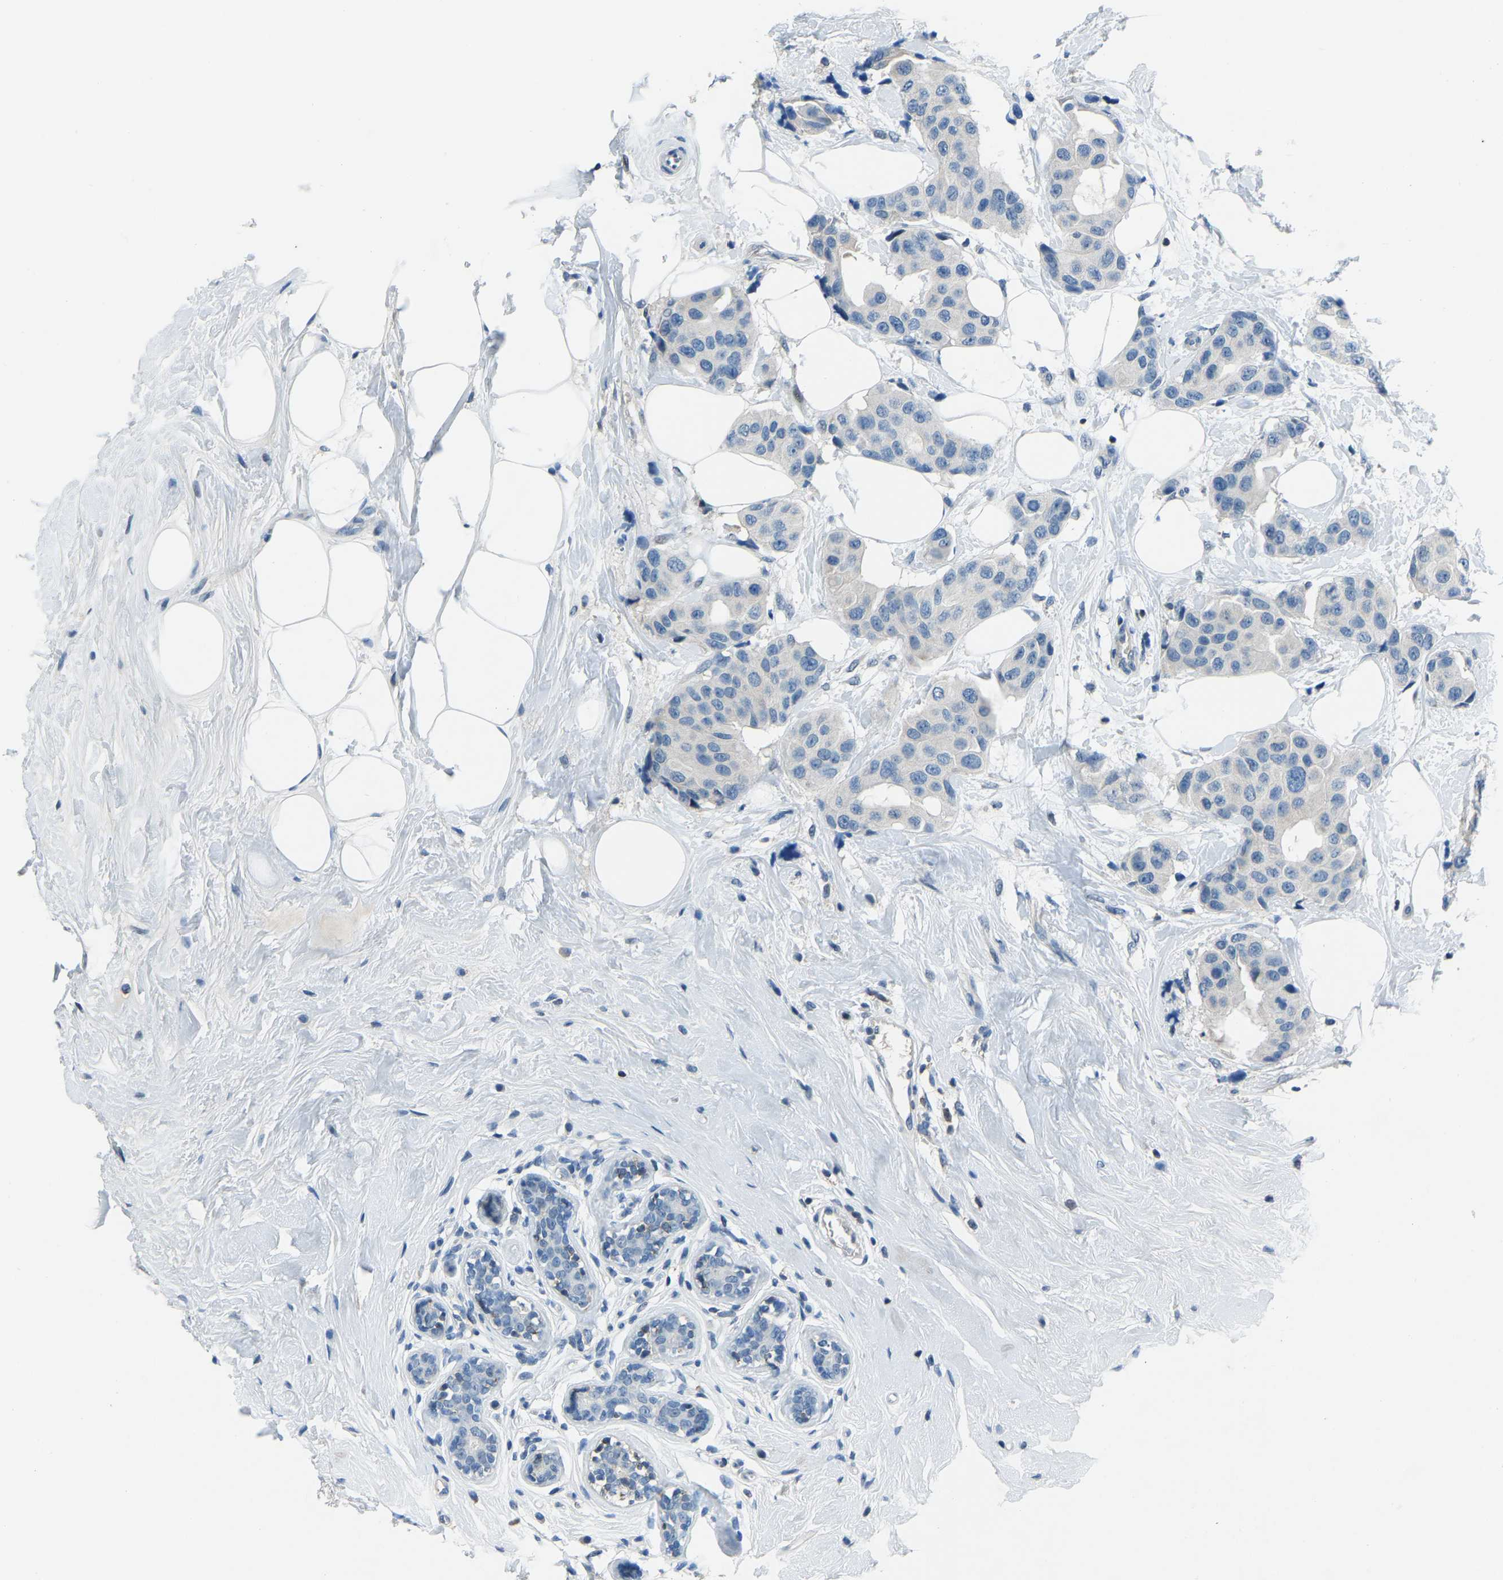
{"staining": {"intensity": "negative", "quantity": "none", "location": "none"}, "tissue": "breast cancer", "cell_type": "Tumor cells", "image_type": "cancer", "snomed": [{"axis": "morphology", "description": "Normal tissue, NOS"}, {"axis": "morphology", "description": "Duct carcinoma"}, {"axis": "topography", "description": "Breast"}], "caption": "The histopathology image displays no significant positivity in tumor cells of breast invasive ductal carcinoma. (Brightfield microscopy of DAB (3,3'-diaminobenzidine) immunohistochemistry at high magnification).", "gene": "XIRP1", "patient": {"sex": "female", "age": 39}}